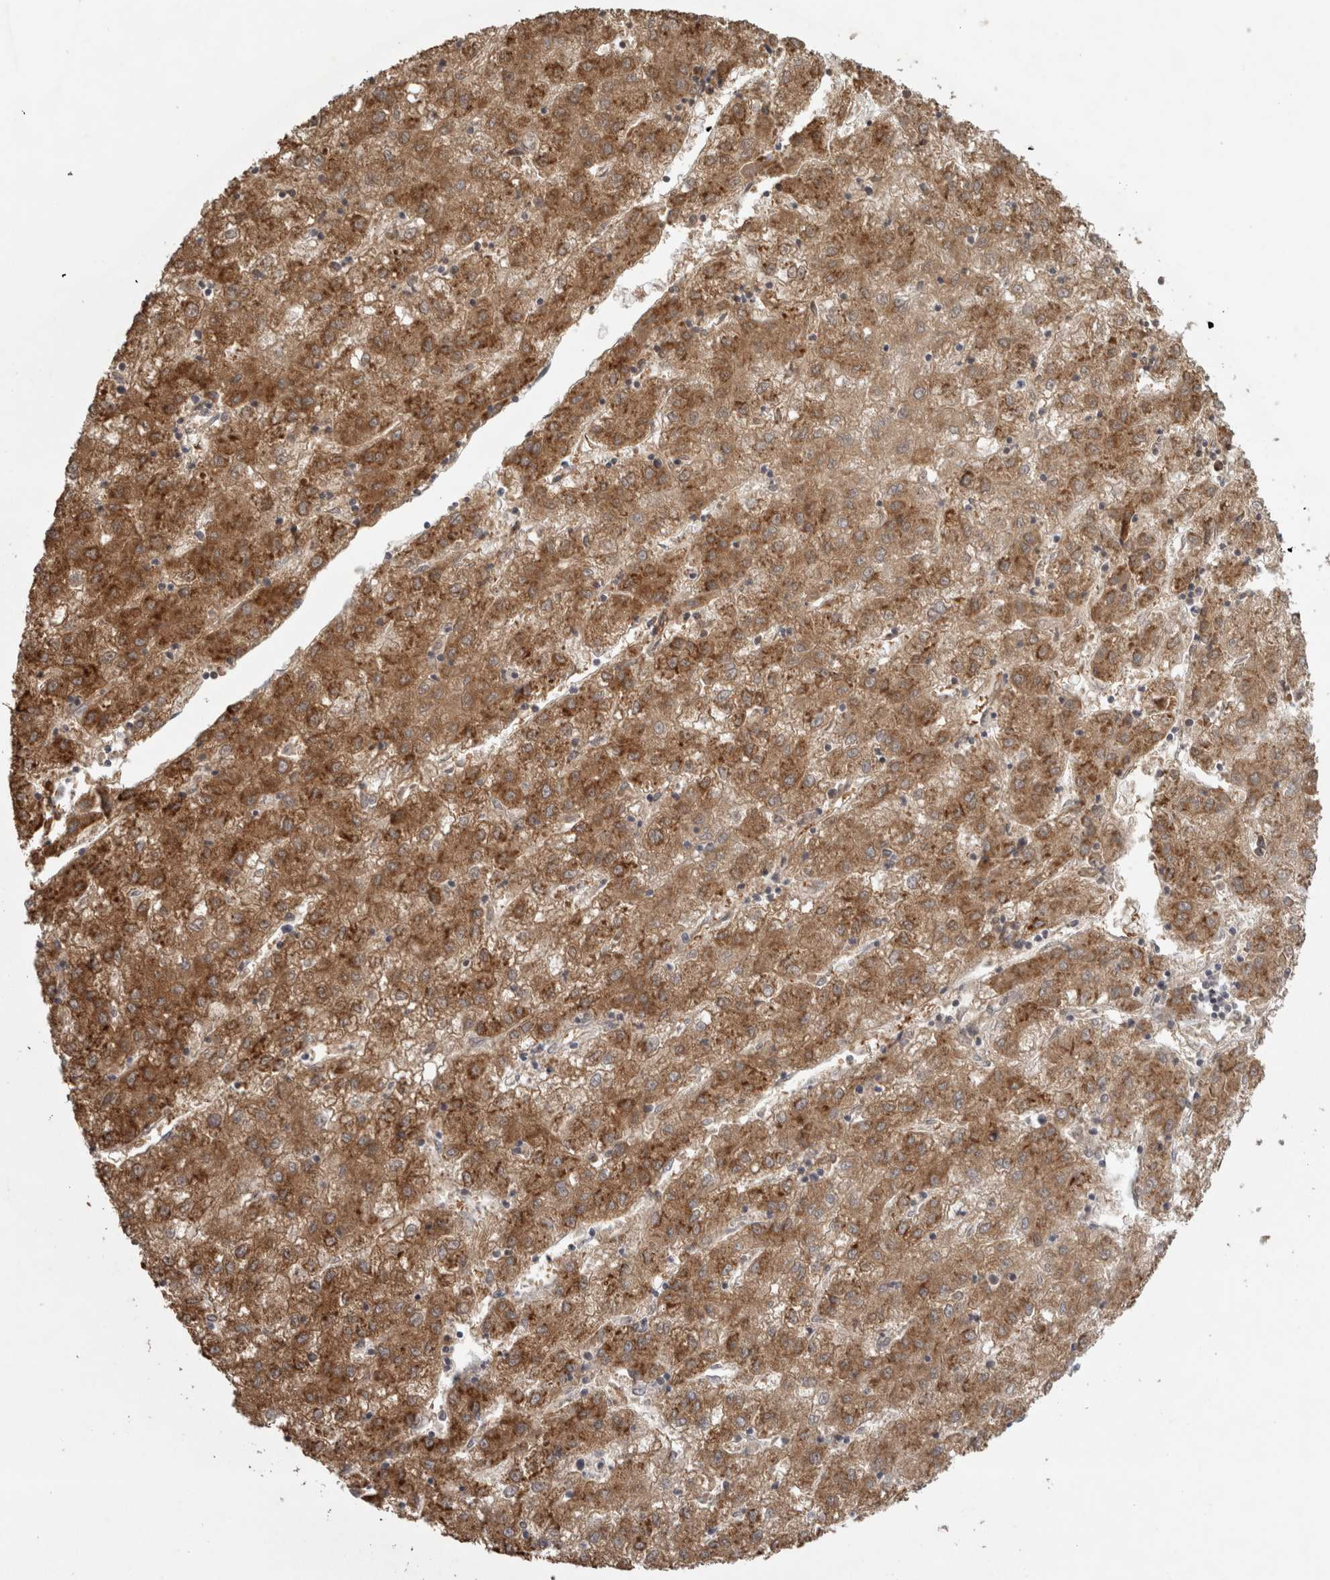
{"staining": {"intensity": "moderate", "quantity": ">75%", "location": "cytoplasmic/membranous"}, "tissue": "liver cancer", "cell_type": "Tumor cells", "image_type": "cancer", "snomed": [{"axis": "morphology", "description": "Carcinoma, Hepatocellular, NOS"}, {"axis": "topography", "description": "Liver"}], "caption": "Human hepatocellular carcinoma (liver) stained with a brown dye displays moderate cytoplasmic/membranous positive expression in approximately >75% of tumor cells.", "gene": "MICU3", "patient": {"sex": "male", "age": 72}}